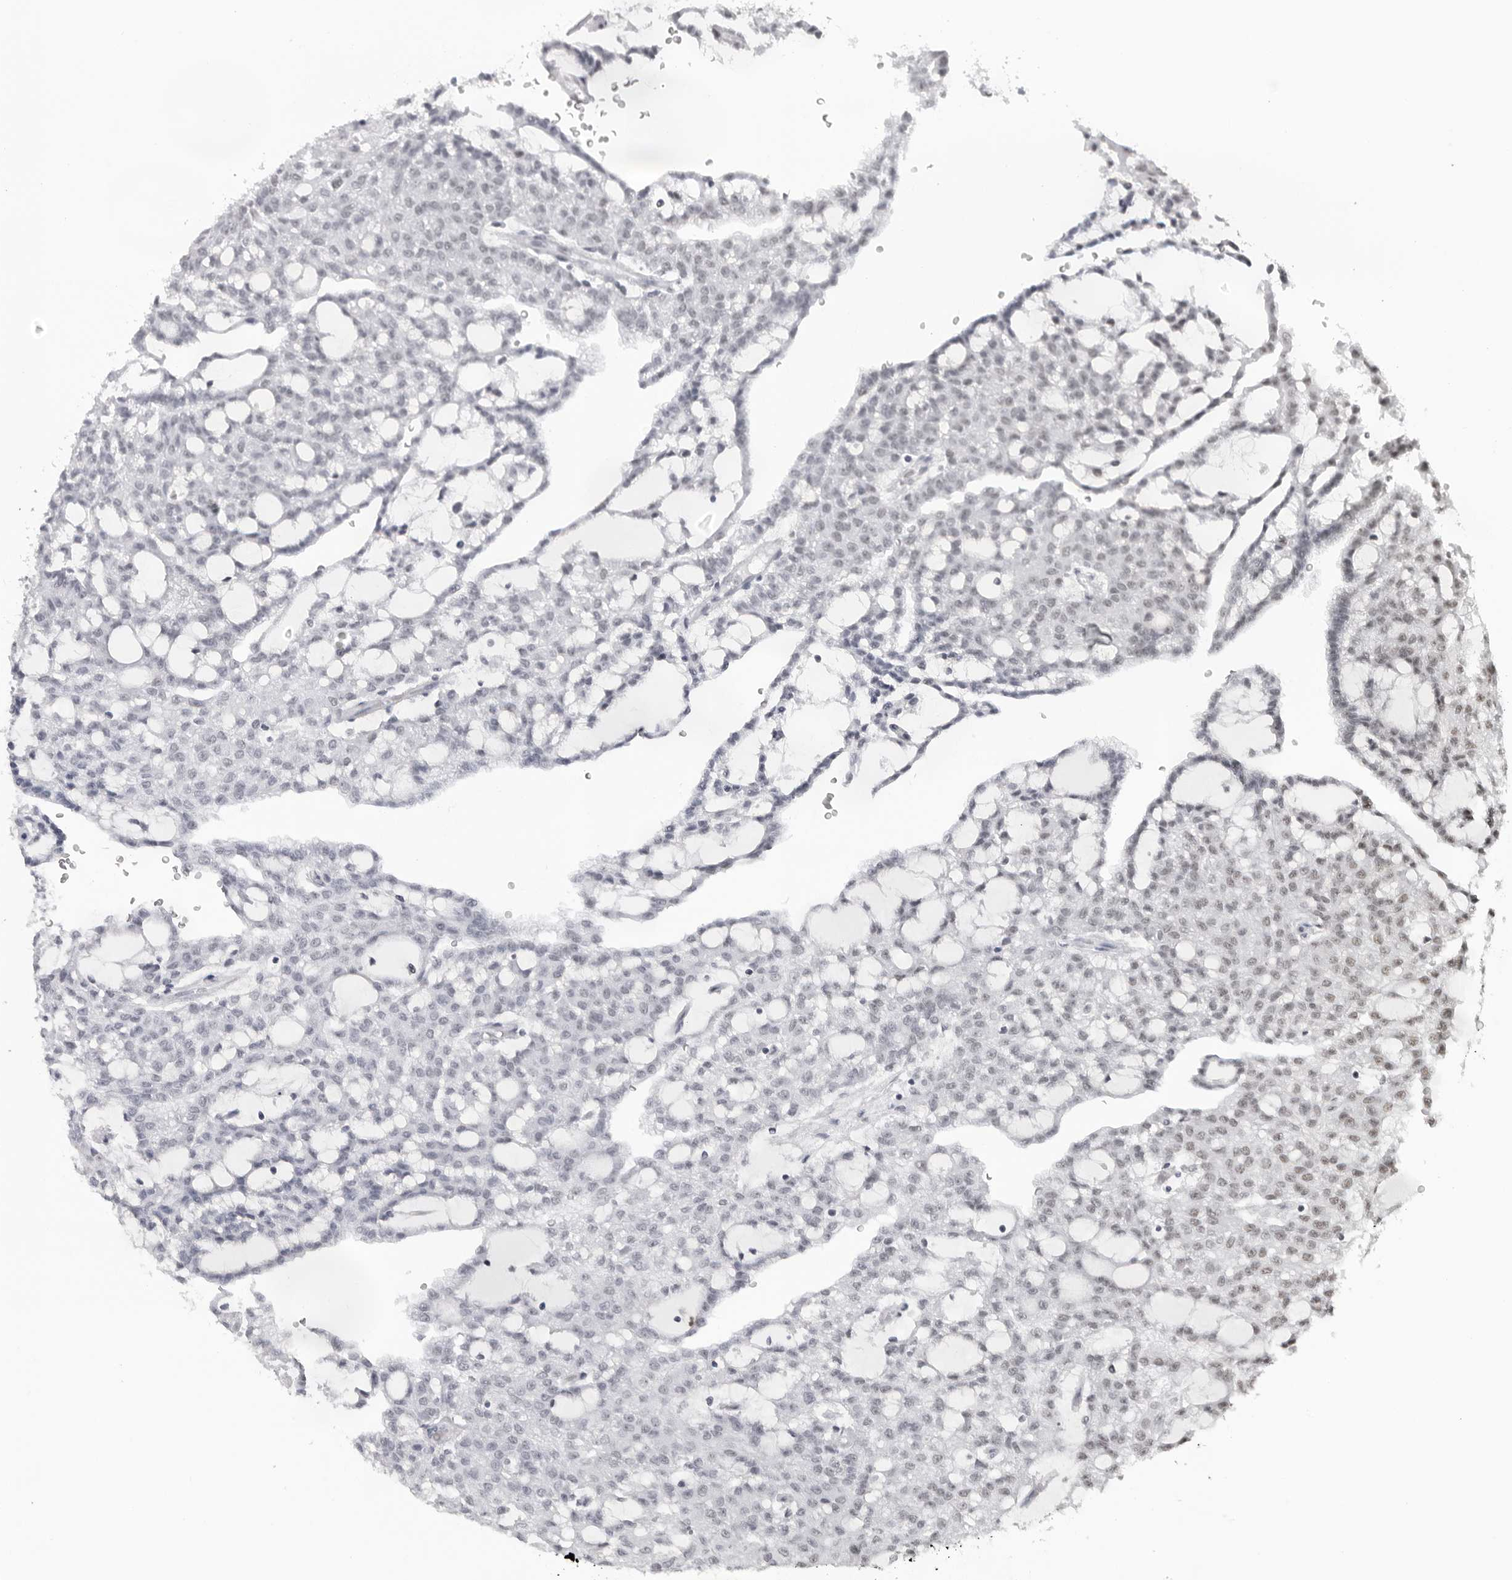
{"staining": {"intensity": "weak", "quantity": "<25%", "location": "nuclear"}, "tissue": "renal cancer", "cell_type": "Tumor cells", "image_type": "cancer", "snomed": [{"axis": "morphology", "description": "Adenocarcinoma, NOS"}, {"axis": "topography", "description": "Kidney"}], "caption": "Image shows no protein staining in tumor cells of renal cancer tissue.", "gene": "ESPN", "patient": {"sex": "male", "age": 63}}